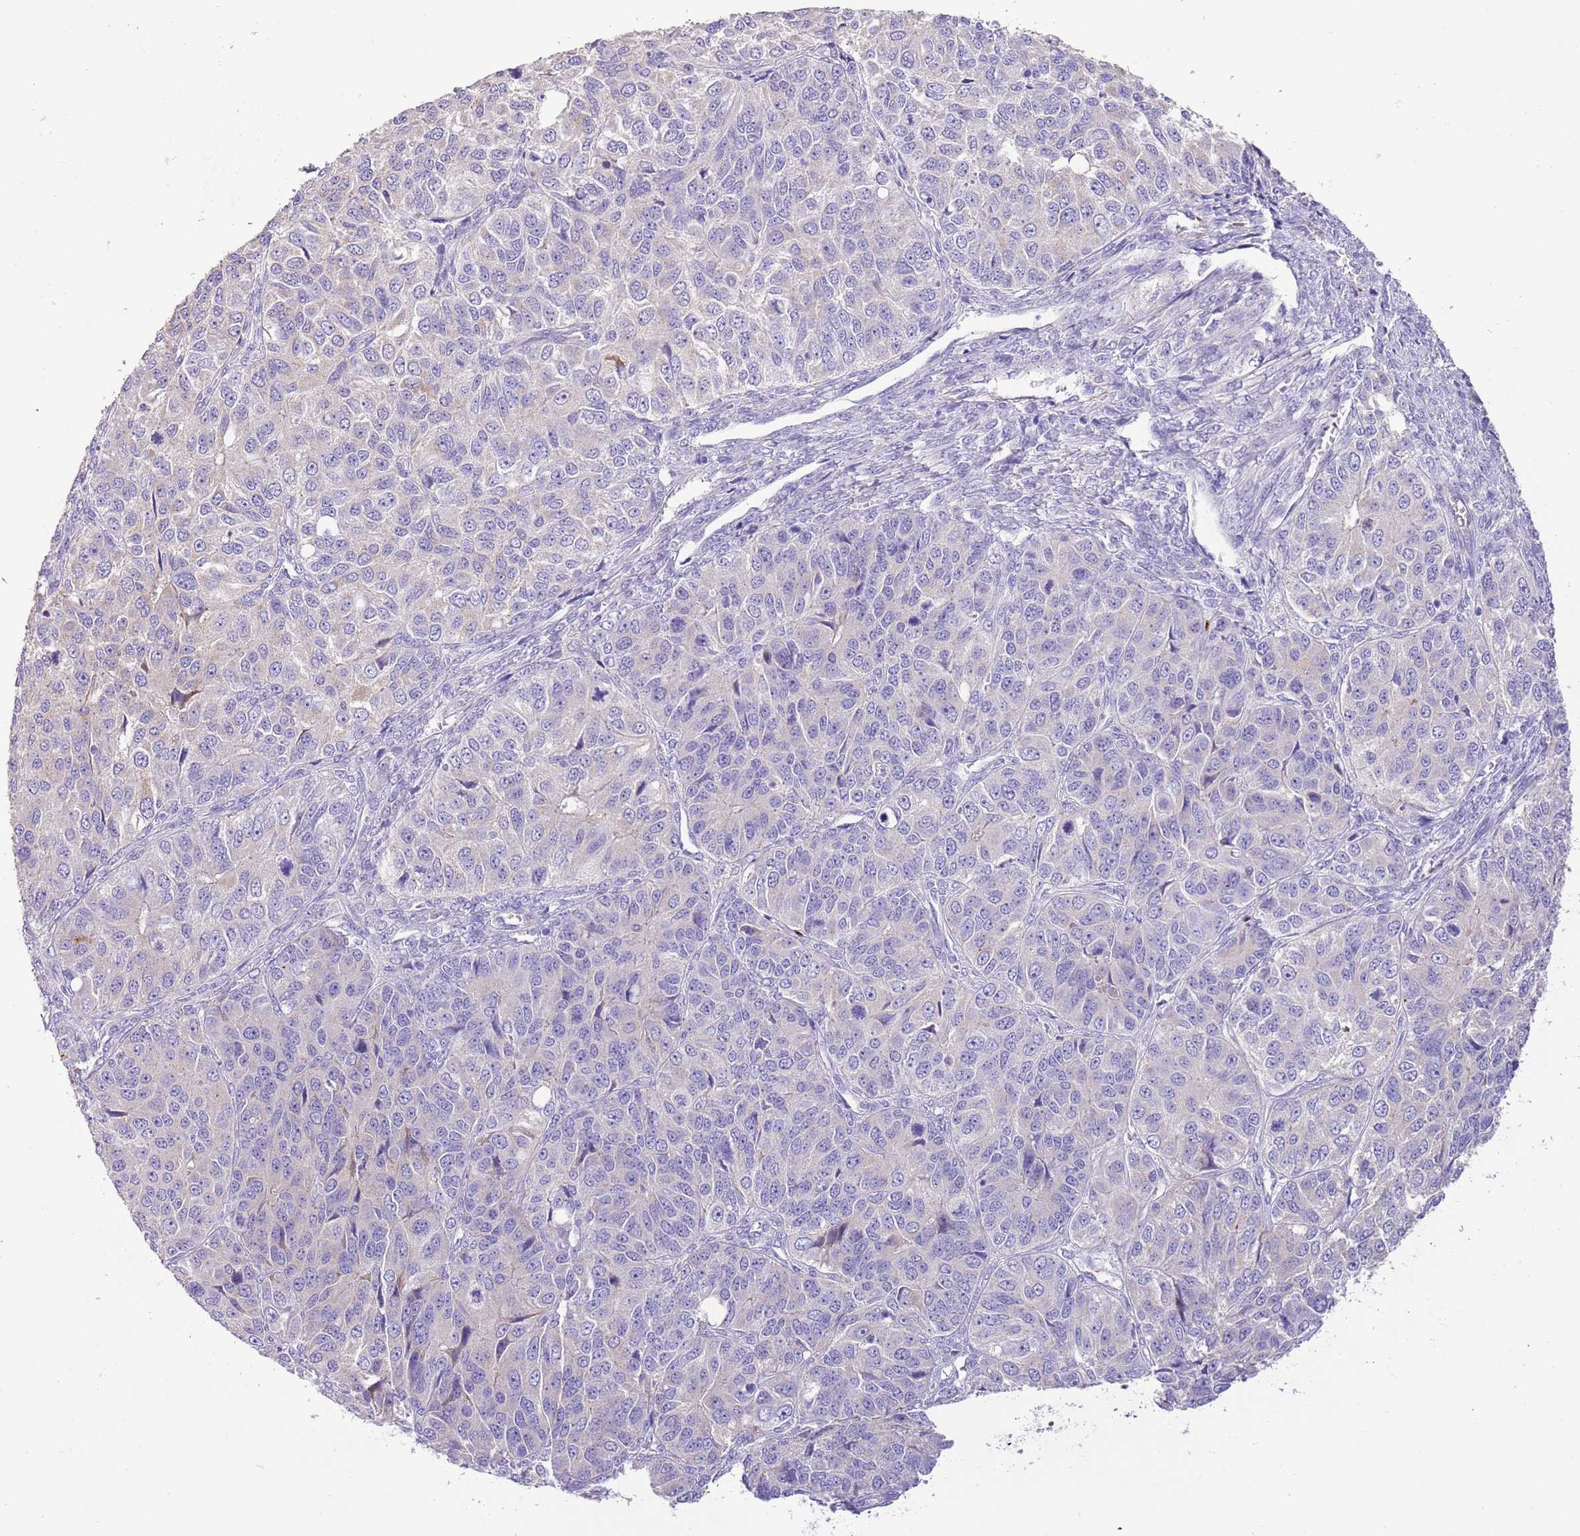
{"staining": {"intensity": "negative", "quantity": "none", "location": "none"}, "tissue": "ovarian cancer", "cell_type": "Tumor cells", "image_type": "cancer", "snomed": [{"axis": "morphology", "description": "Carcinoma, endometroid"}, {"axis": "topography", "description": "Ovary"}], "caption": "Micrograph shows no protein positivity in tumor cells of ovarian cancer tissue.", "gene": "CLEC2A", "patient": {"sex": "female", "age": 51}}